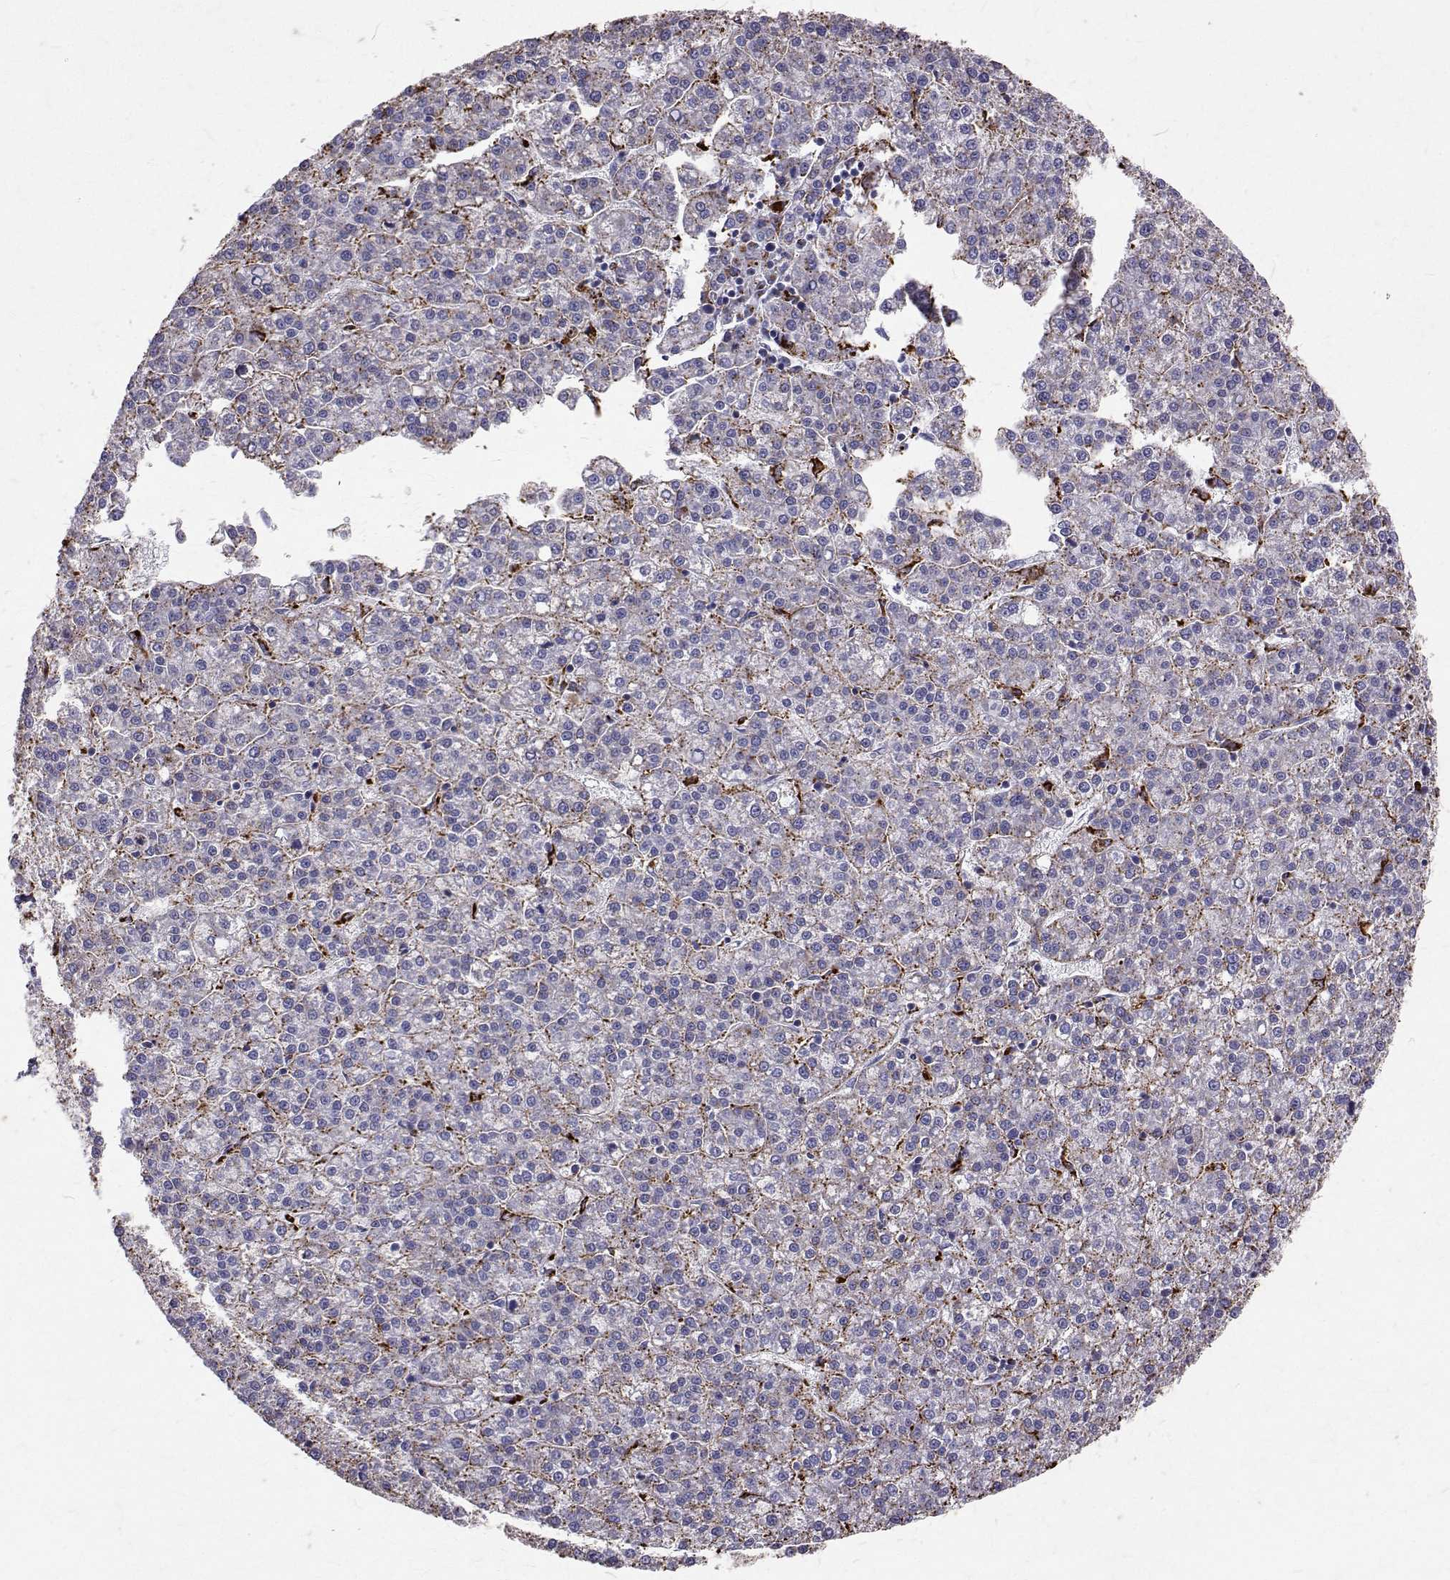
{"staining": {"intensity": "moderate", "quantity": "<25%", "location": "cytoplasmic/membranous"}, "tissue": "liver cancer", "cell_type": "Tumor cells", "image_type": "cancer", "snomed": [{"axis": "morphology", "description": "Carcinoma, Hepatocellular, NOS"}, {"axis": "topography", "description": "Liver"}], "caption": "Immunohistochemical staining of human hepatocellular carcinoma (liver) shows moderate cytoplasmic/membranous protein expression in about <25% of tumor cells. The protein is shown in brown color, while the nuclei are stained blue.", "gene": "TPP1", "patient": {"sex": "female", "age": 58}}